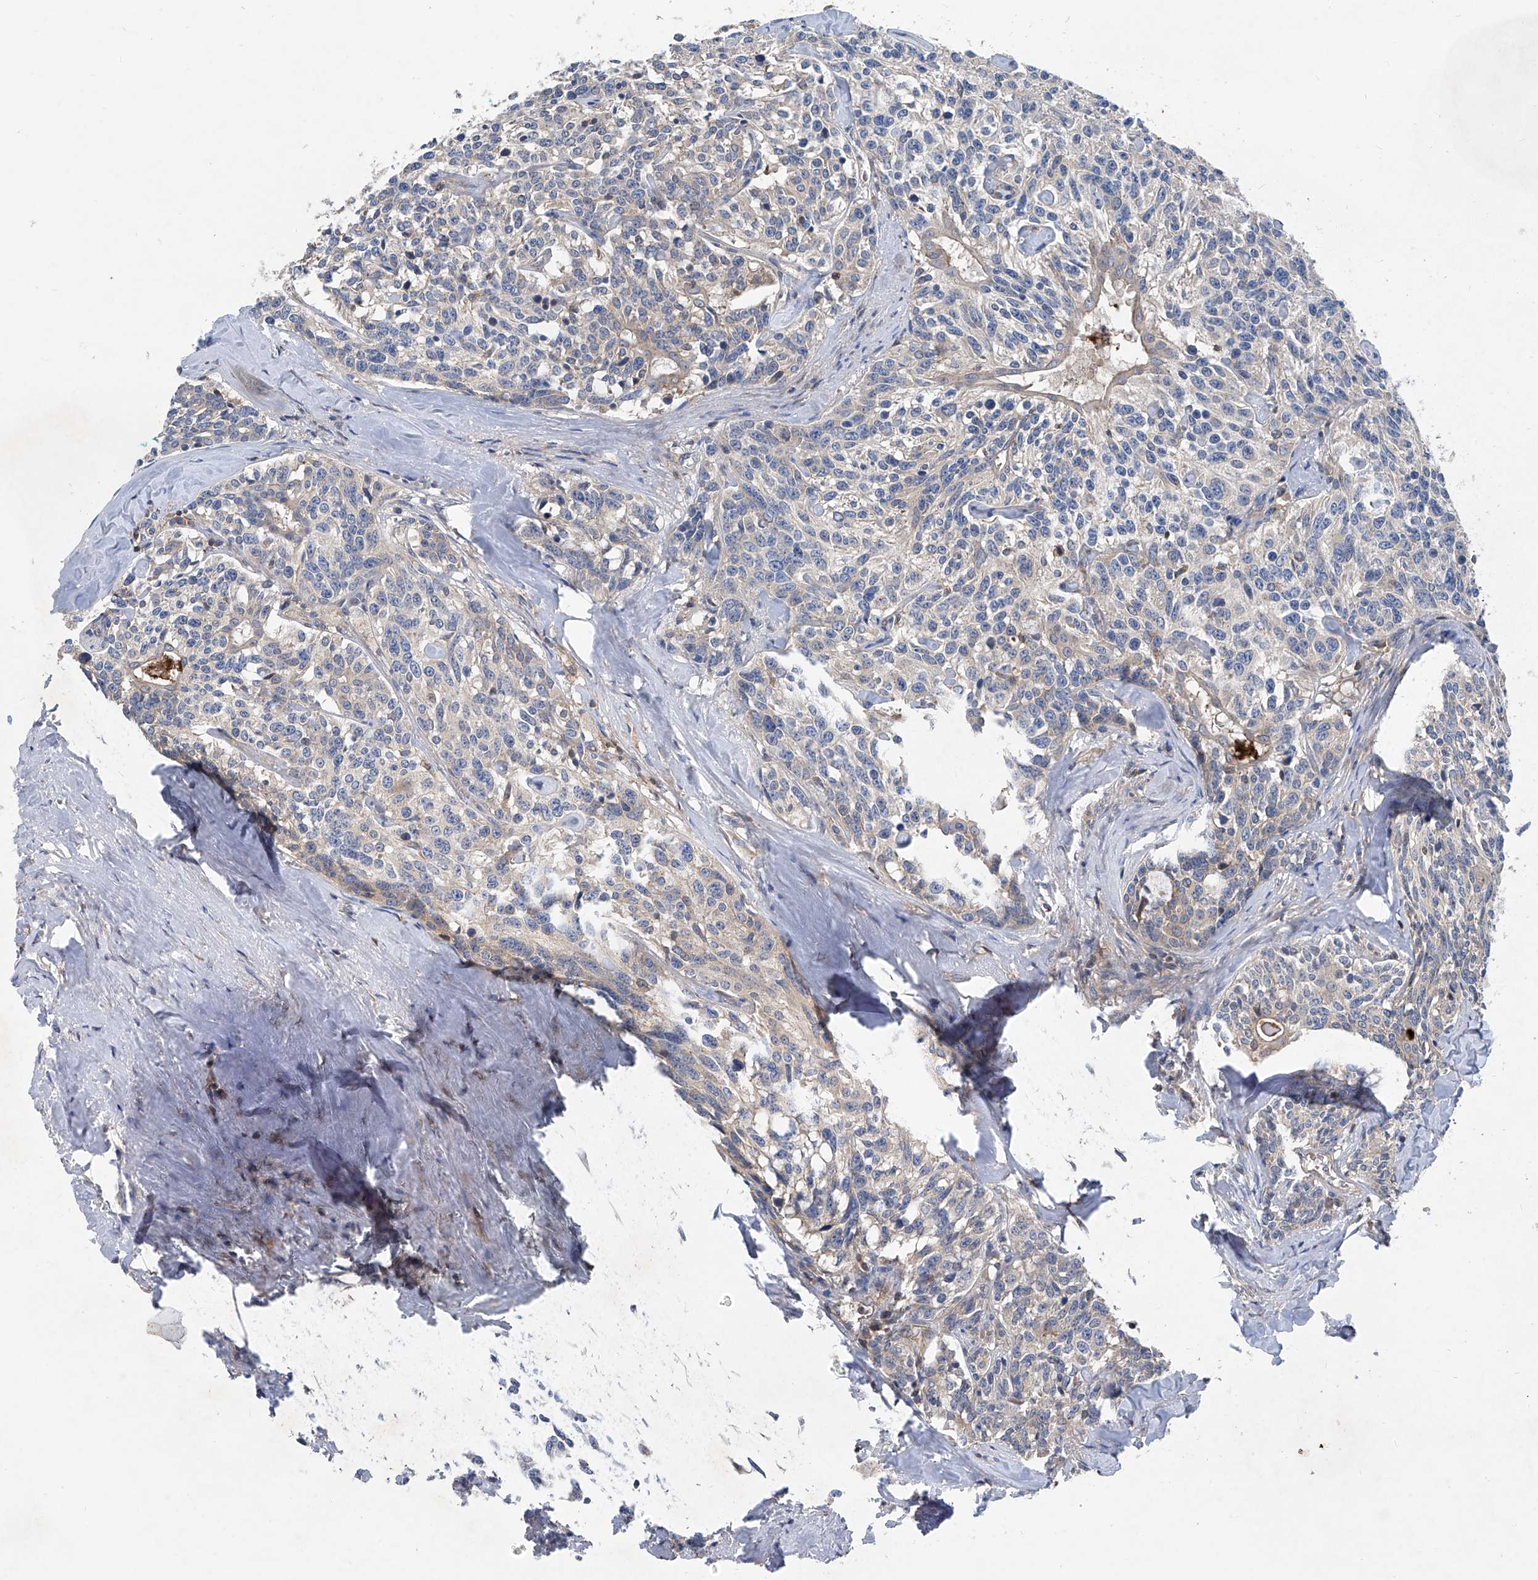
{"staining": {"intensity": "weak", "quantity": "<25%", "location": "cytoplasmic/membranous"}, "tissue": "carcinoid", "cell_type": "Tumor cells", "image_type": "cancer", "snomed": [{"axis": "morphology", "description": "Carcinoid, malignant, NOS"}, {"axis": "topography", "description": "Lung"}], "caption": "Immunohistochemistry (IHC) photomicrograph of neoplastic tissue: carcinoid (malignant) stained with DAB reveals no significant protein staining in tumor cells.", "gene": "TRIM38", "patient": {"sex": "female", "age": 46}}